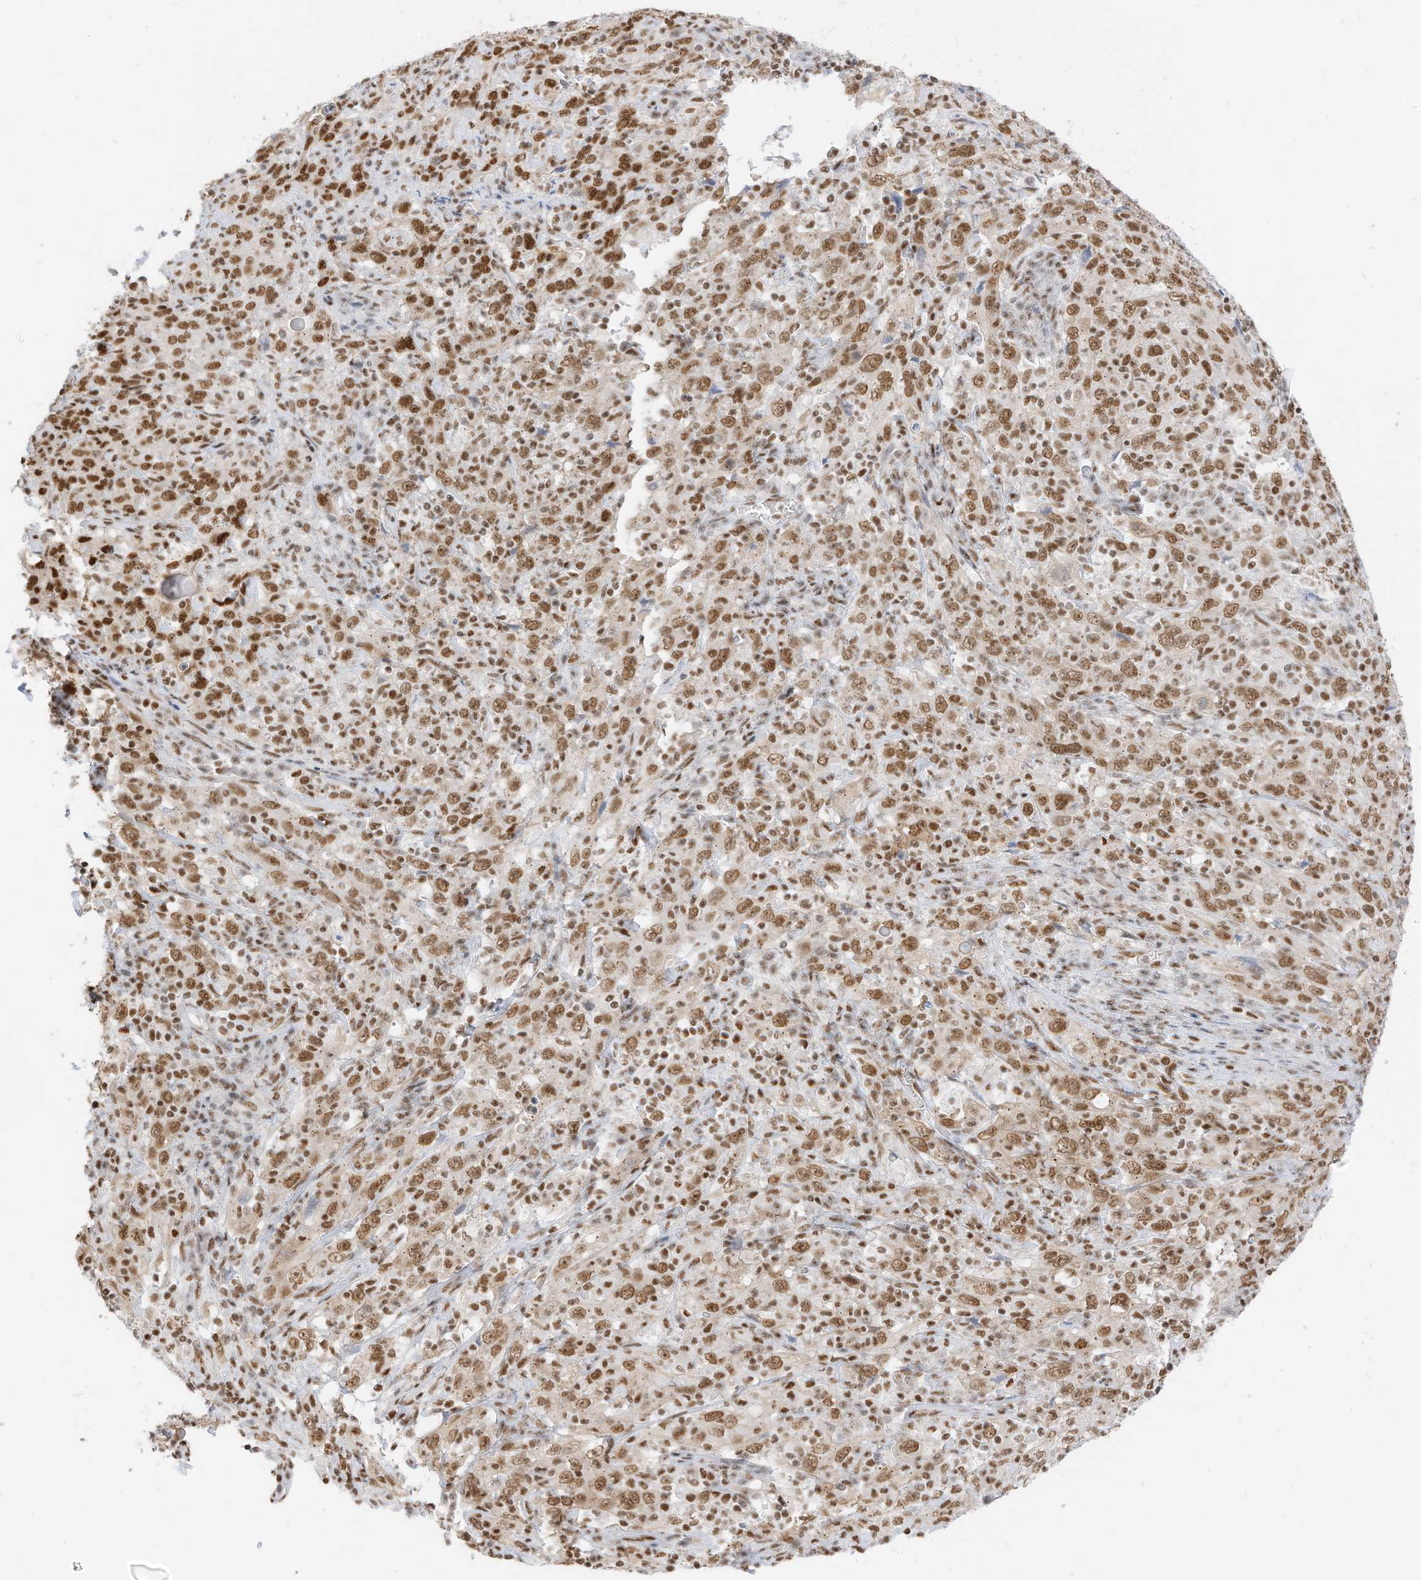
{"staining": {"intensity": "moderate", "quantity": ">75%", "location": "nuclear"}, "tissue": "cervical cancer", "cell_type": "Tumor cells", "image_type": "cancer", "snomed": [{"axis": "morphology", "description": "Squamous cell carcinoma, NOS"}, {"axis": "topography", "description": "Cervix"}], "caption": "The image displays immunohistochemical staining of cervical squamous cell carcinoma. There is moderate nuclear positivity is identified in approximately >75% of tumor cells.", "gene": "SMARCA2", "patient": {"sex": "female", "age": 46}}